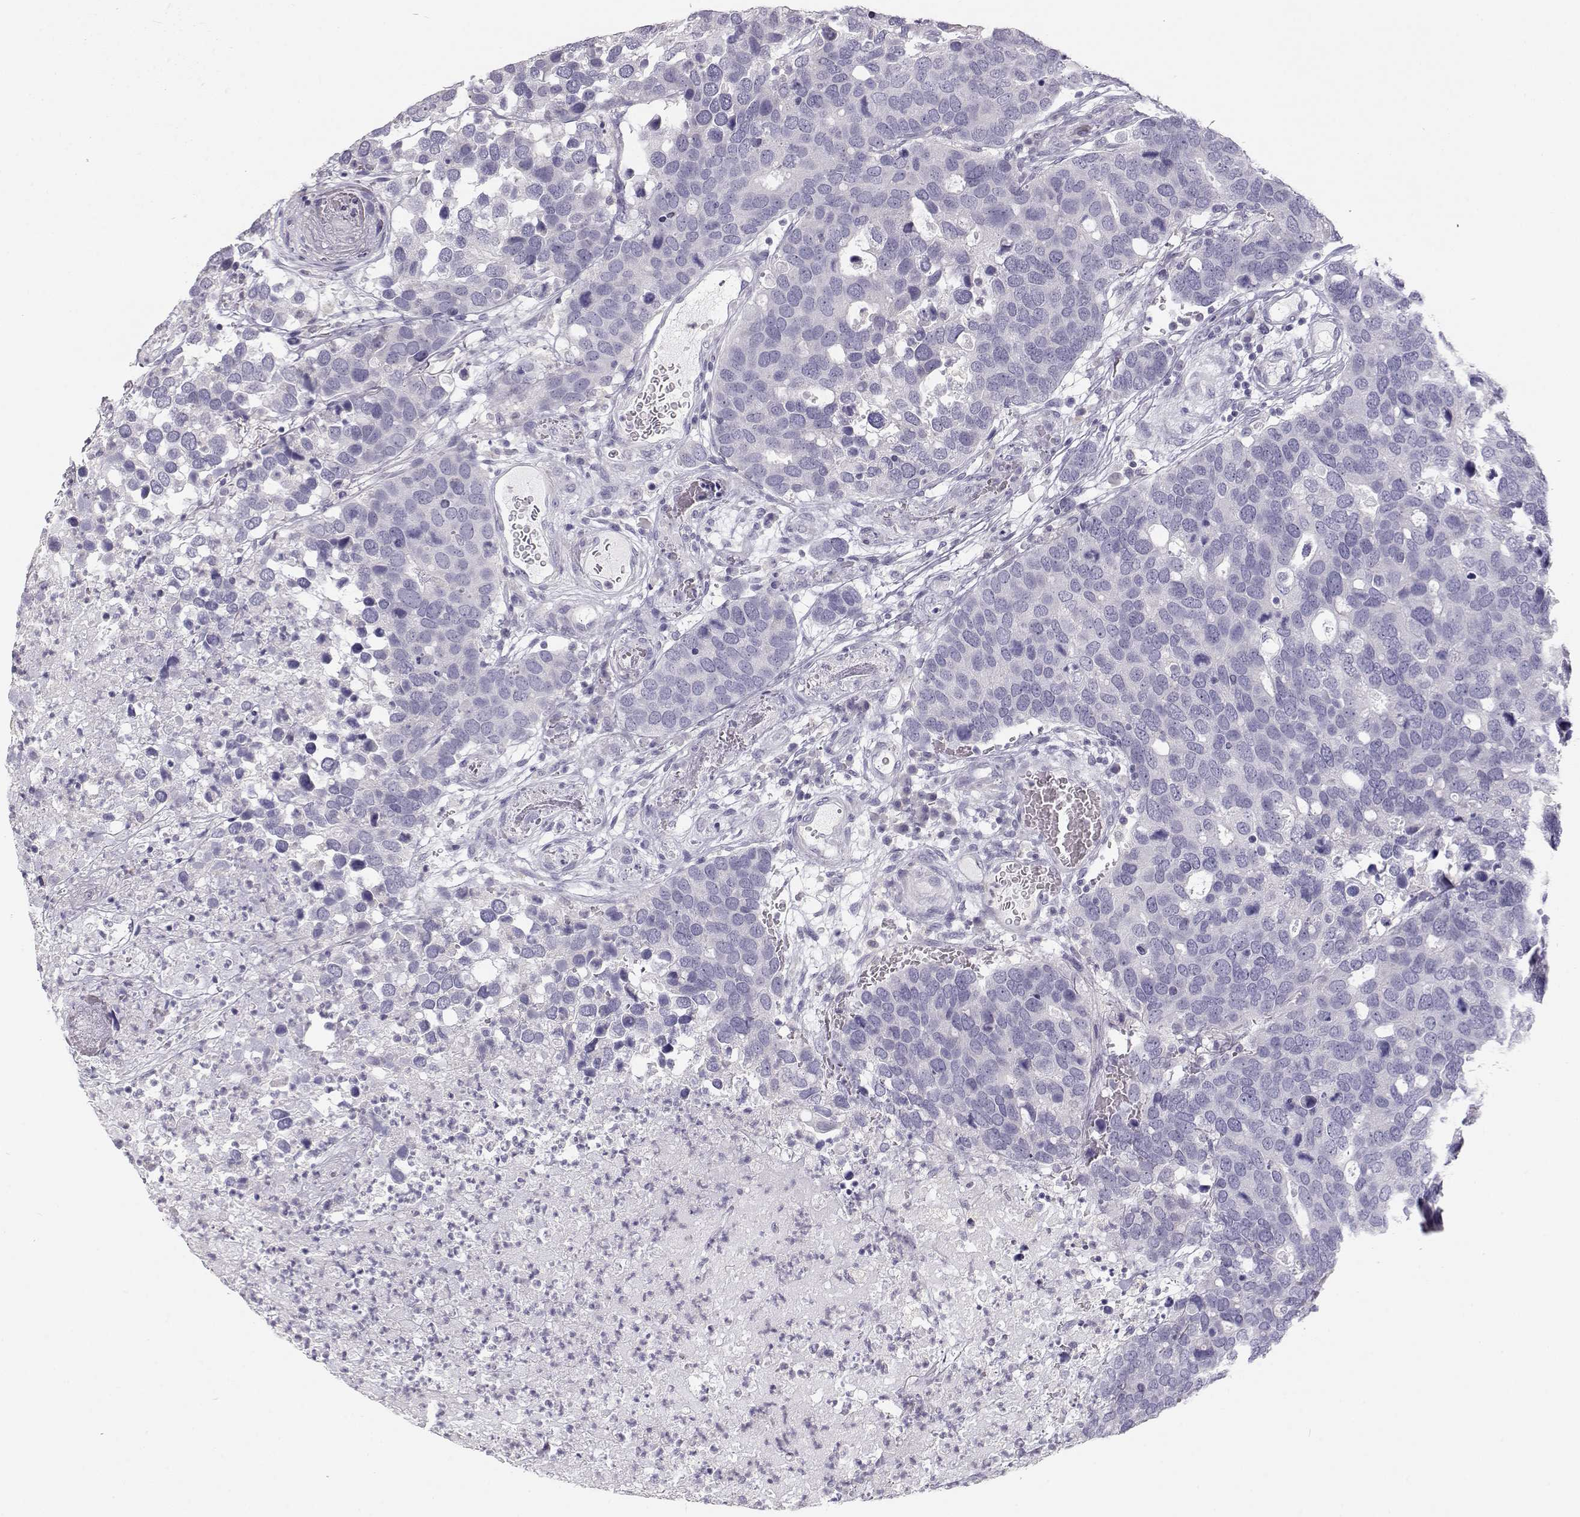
{"staining": {"intensity": "negative", "quantity": "none", "location": "none"}, "tissue": "breast cancer", "cell_type": "Tumor cells", "image_type": "cancer", "snomed": [{"axis": "morphology", "description": "Duct carcinoma"}, {"axis": "topography", "description": "Breast"}], "caption": "High magnification brightfield microscopy of invasive ductal carcinoma (breast) stained with DAB (3,3'-diaminobenzidine) (brown) and counterstained with hematoxylin (blue): tumor cells show no significant positivity.", "gene": "LEPR", "patient": {"sex": "female", "age": 83}}